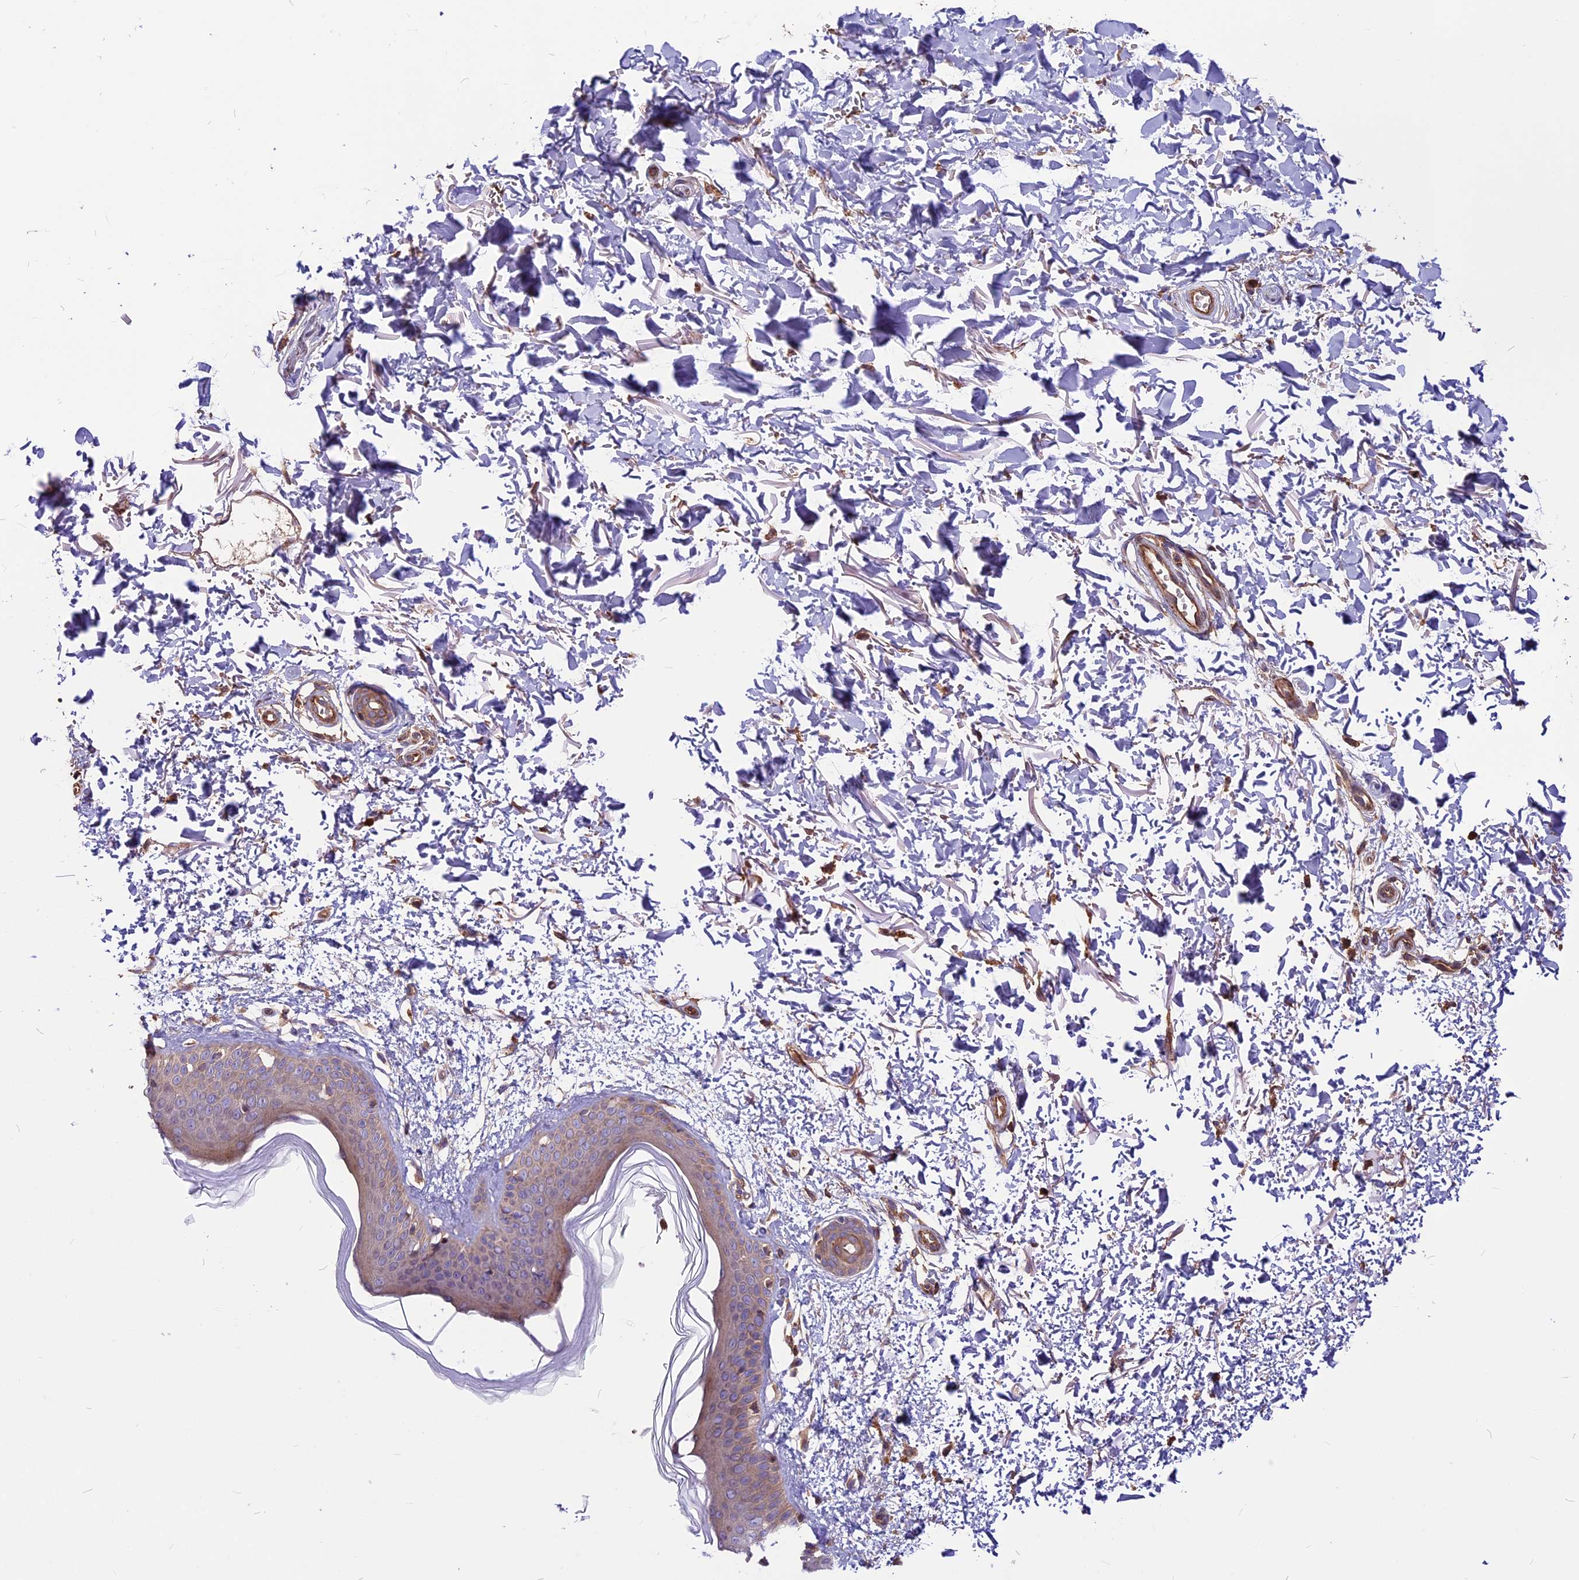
{"staining": {"intensity": "weak", "quantity": "25%-75%", "location": "cytoplasmic/membranous"}, "tissue": "skin", "cell_type": "Fibroblasts", "image_type": "normal", "snomed": [{"axis": "morphology", "description": "Normal tissue, NOS"}, {"axis": "topography", "description": "Skin"}], "caption": "Skin stained with immunohistochemistry (IHC) exhibits weak cytoplasmic/membranous expression in about 25%-75% of fibroblasts.", "gene": "ANO3", "patient": {"sex": "male", "age": 66}}